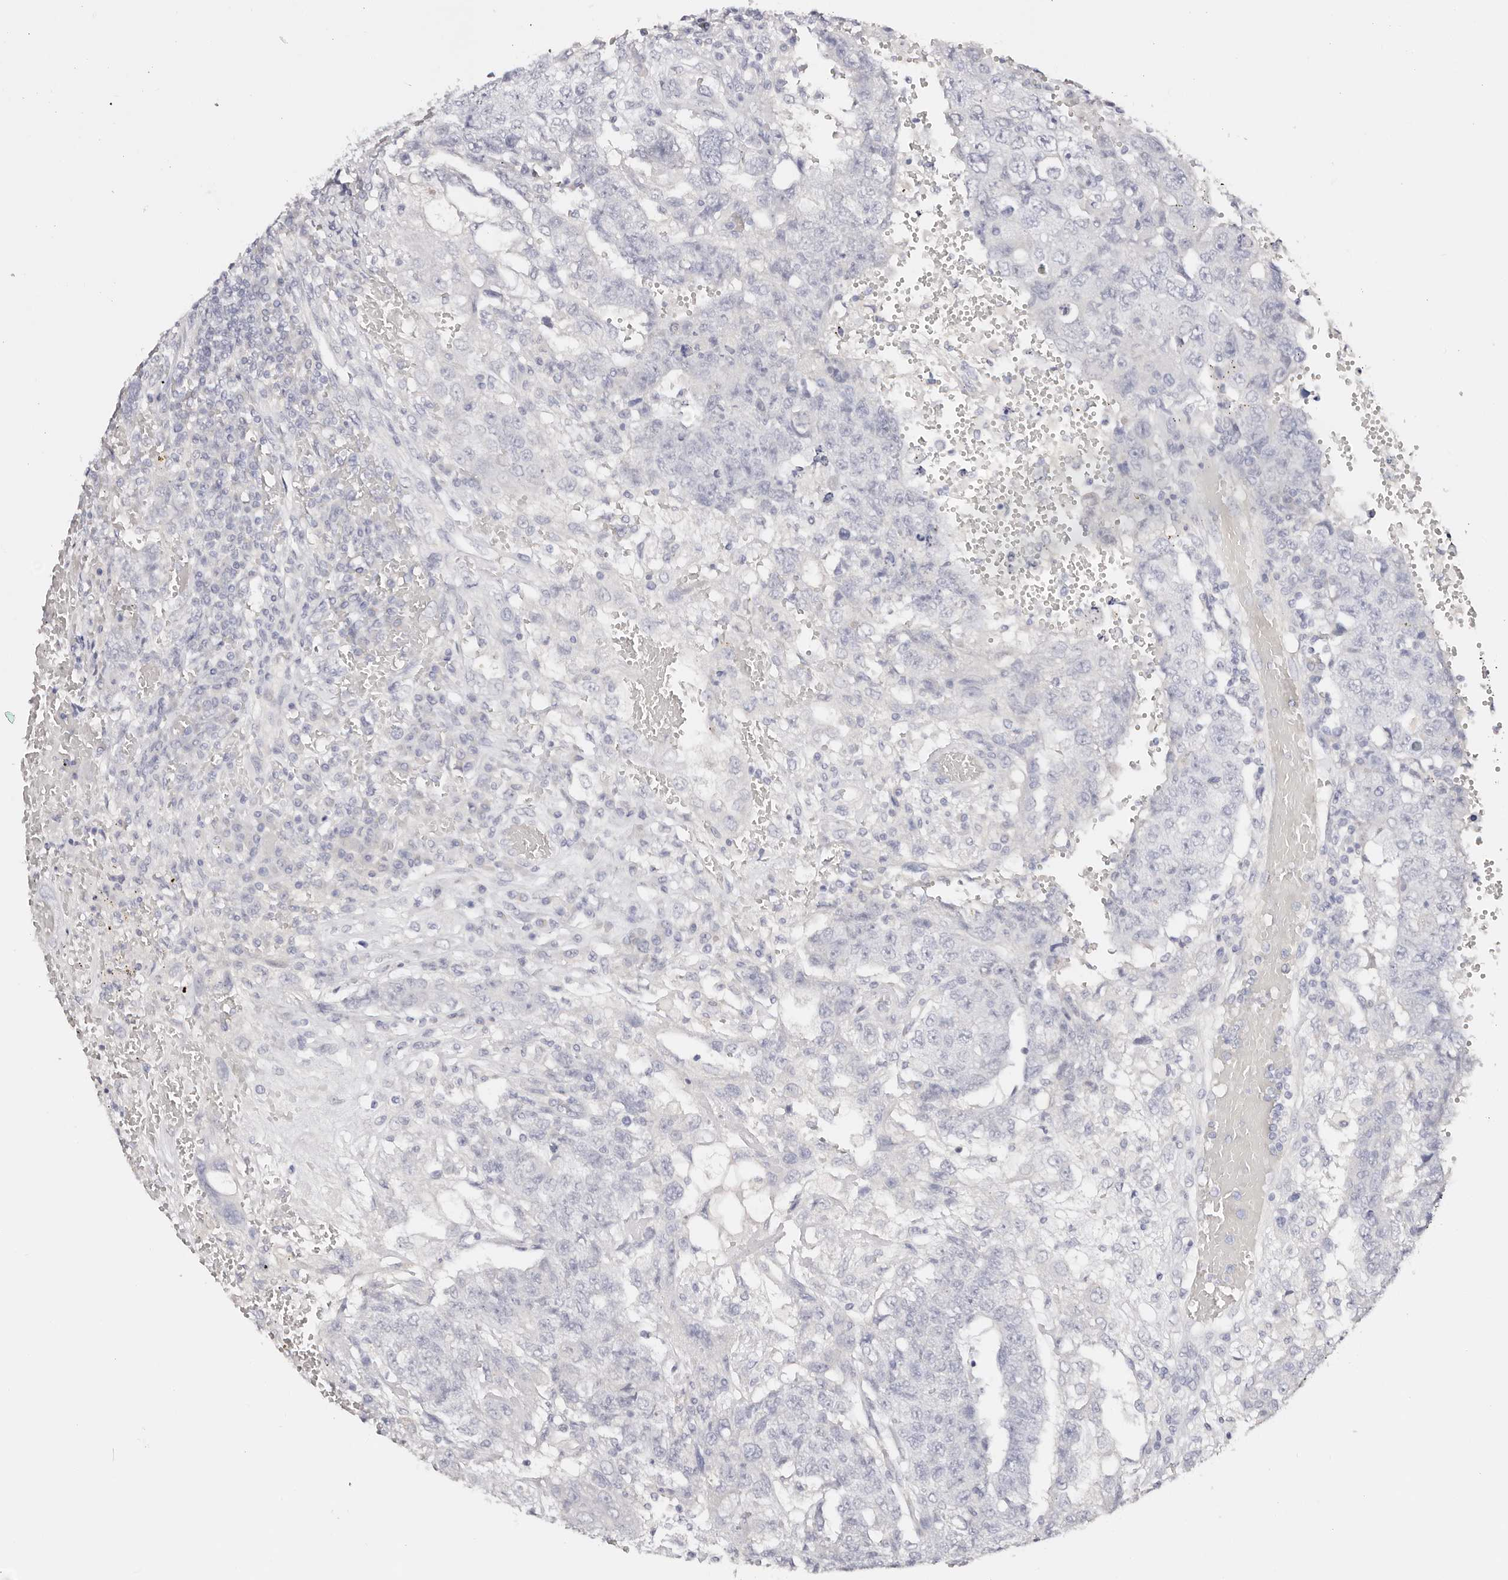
{"staining": {"intensity": "negative", "quantity": "none", "location": "none"}, "tissue": "testis cancer", "cell_type": "Tumor cells", "image_type": "cancer", "snomed": [{"axis": "morphology", "description": "Carcinoma, Embryonal, NOS"}, {"axis": "topography", "description": "Testis"}], "caption": "Testis cancer stained for a protein using IHC shows no staining tumor cells.", "gene": "DNASE1", "patient": {"sex": "male", "age": 26}}